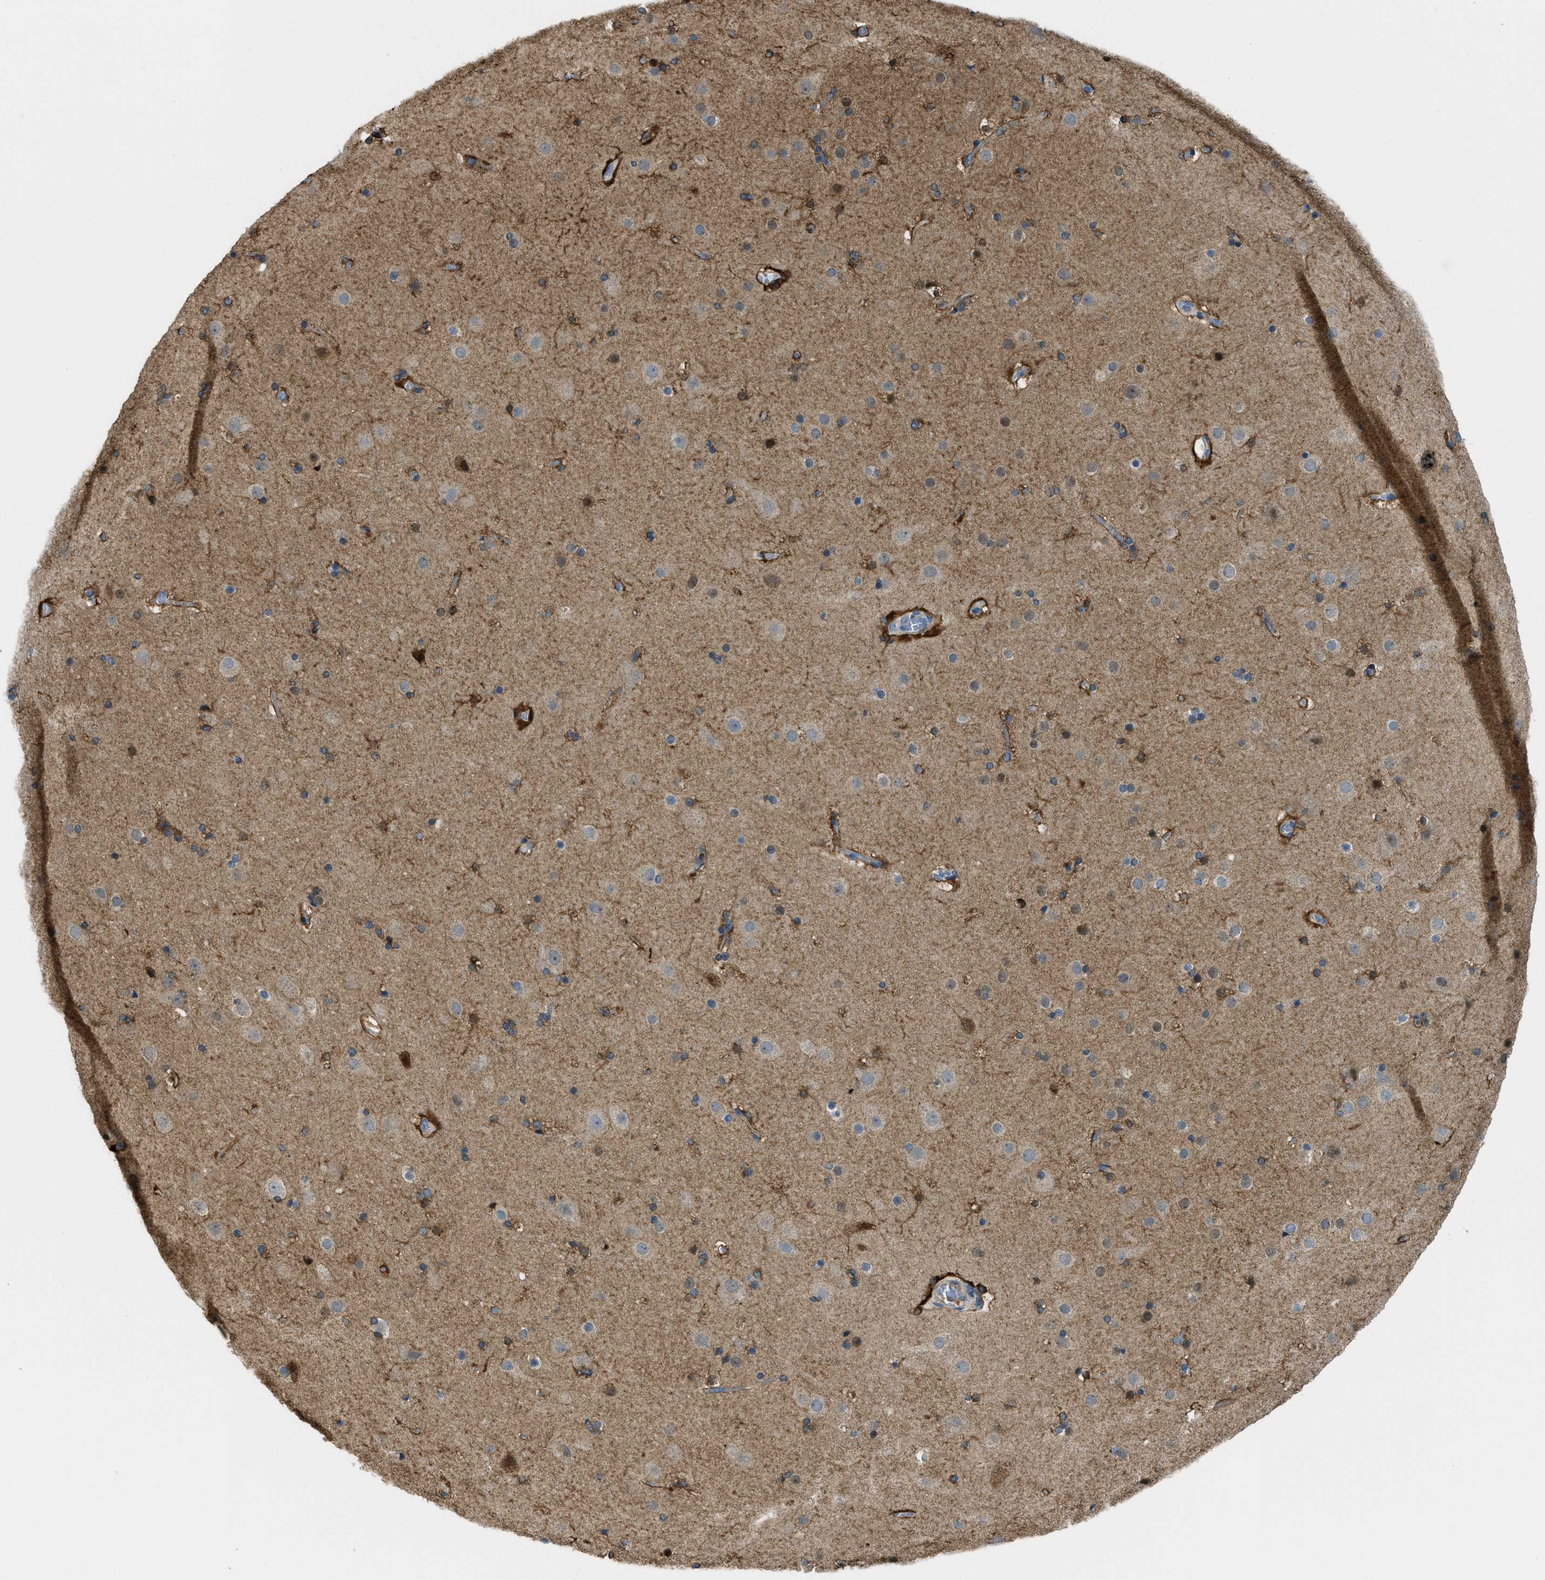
{"staining": {"intensity": "moderate", "quantity": "<25%", "location": "cytoplasmic/membranous"}, "tissue": "cerebral cortex", "cell_type": "Endothelial cells", "image_type": "normal", "snomed": [{"axis": "morphology", "description": "Normal tissue, NOS"}, {"axis": "topography", "description": "Cerebral cortex"}], "caption": "Immunohistochemical staining of unremarkable cerebral cortex exhibits low levels of moderate cytoplasmic/membranous staining in about <25% of endothelial cells.", "gene": "RFFL", "patient": {"sex": "male", "age": 57}}